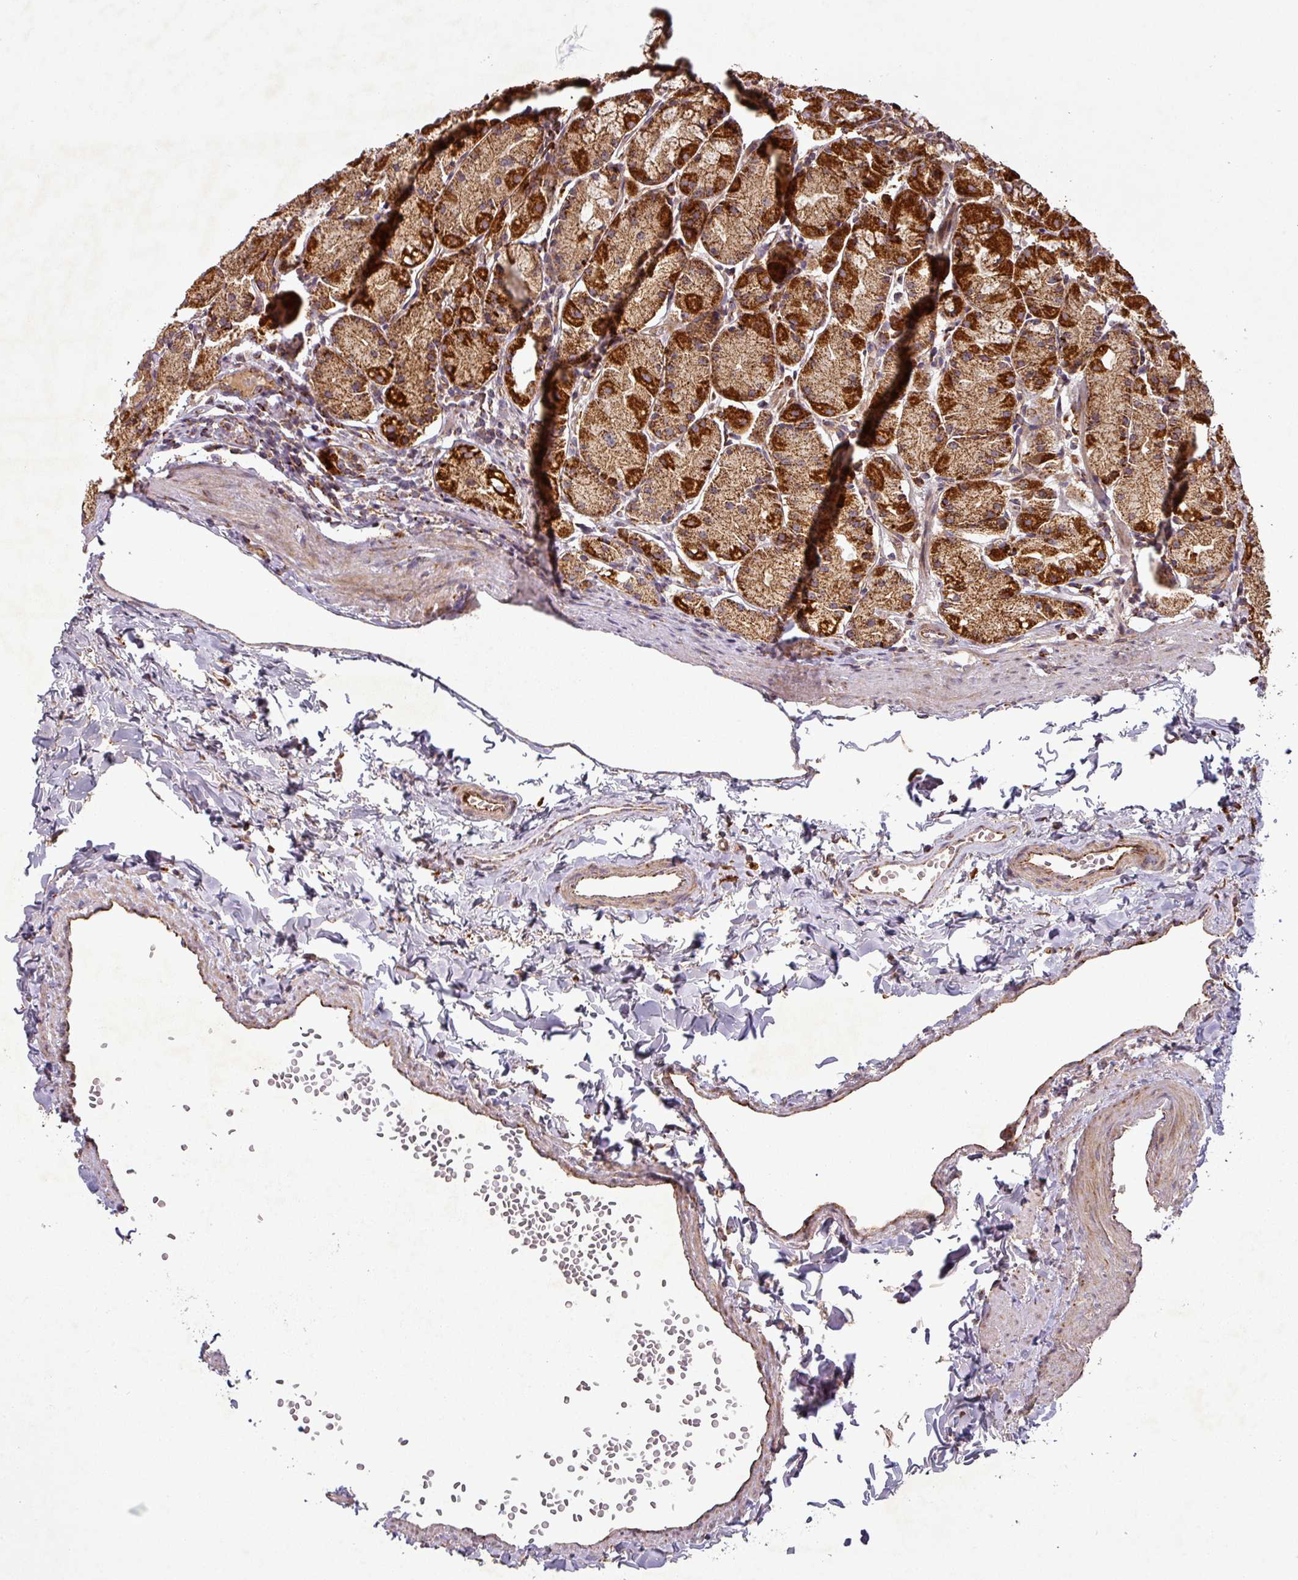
{"staining": {"intensity": "strong", "quantity": ">75%", "location": "cytoplasmic/membranous"}, "tissue": "stomach", "cell_type": "Glandular cells", "image_type": "normal", "snomed": [{"axis": "morphology", "description": "Normal tissue, NOS"}, {"axis": "topography", "description": "Stomach, upper"}], "caption": "A micrograph of stomach stained for a protein exhibits strong cytoplasmic/membranous brown staining in glandular cells.", "gene": "GPD2", "patient": {"sex": "male", "age": 47}}